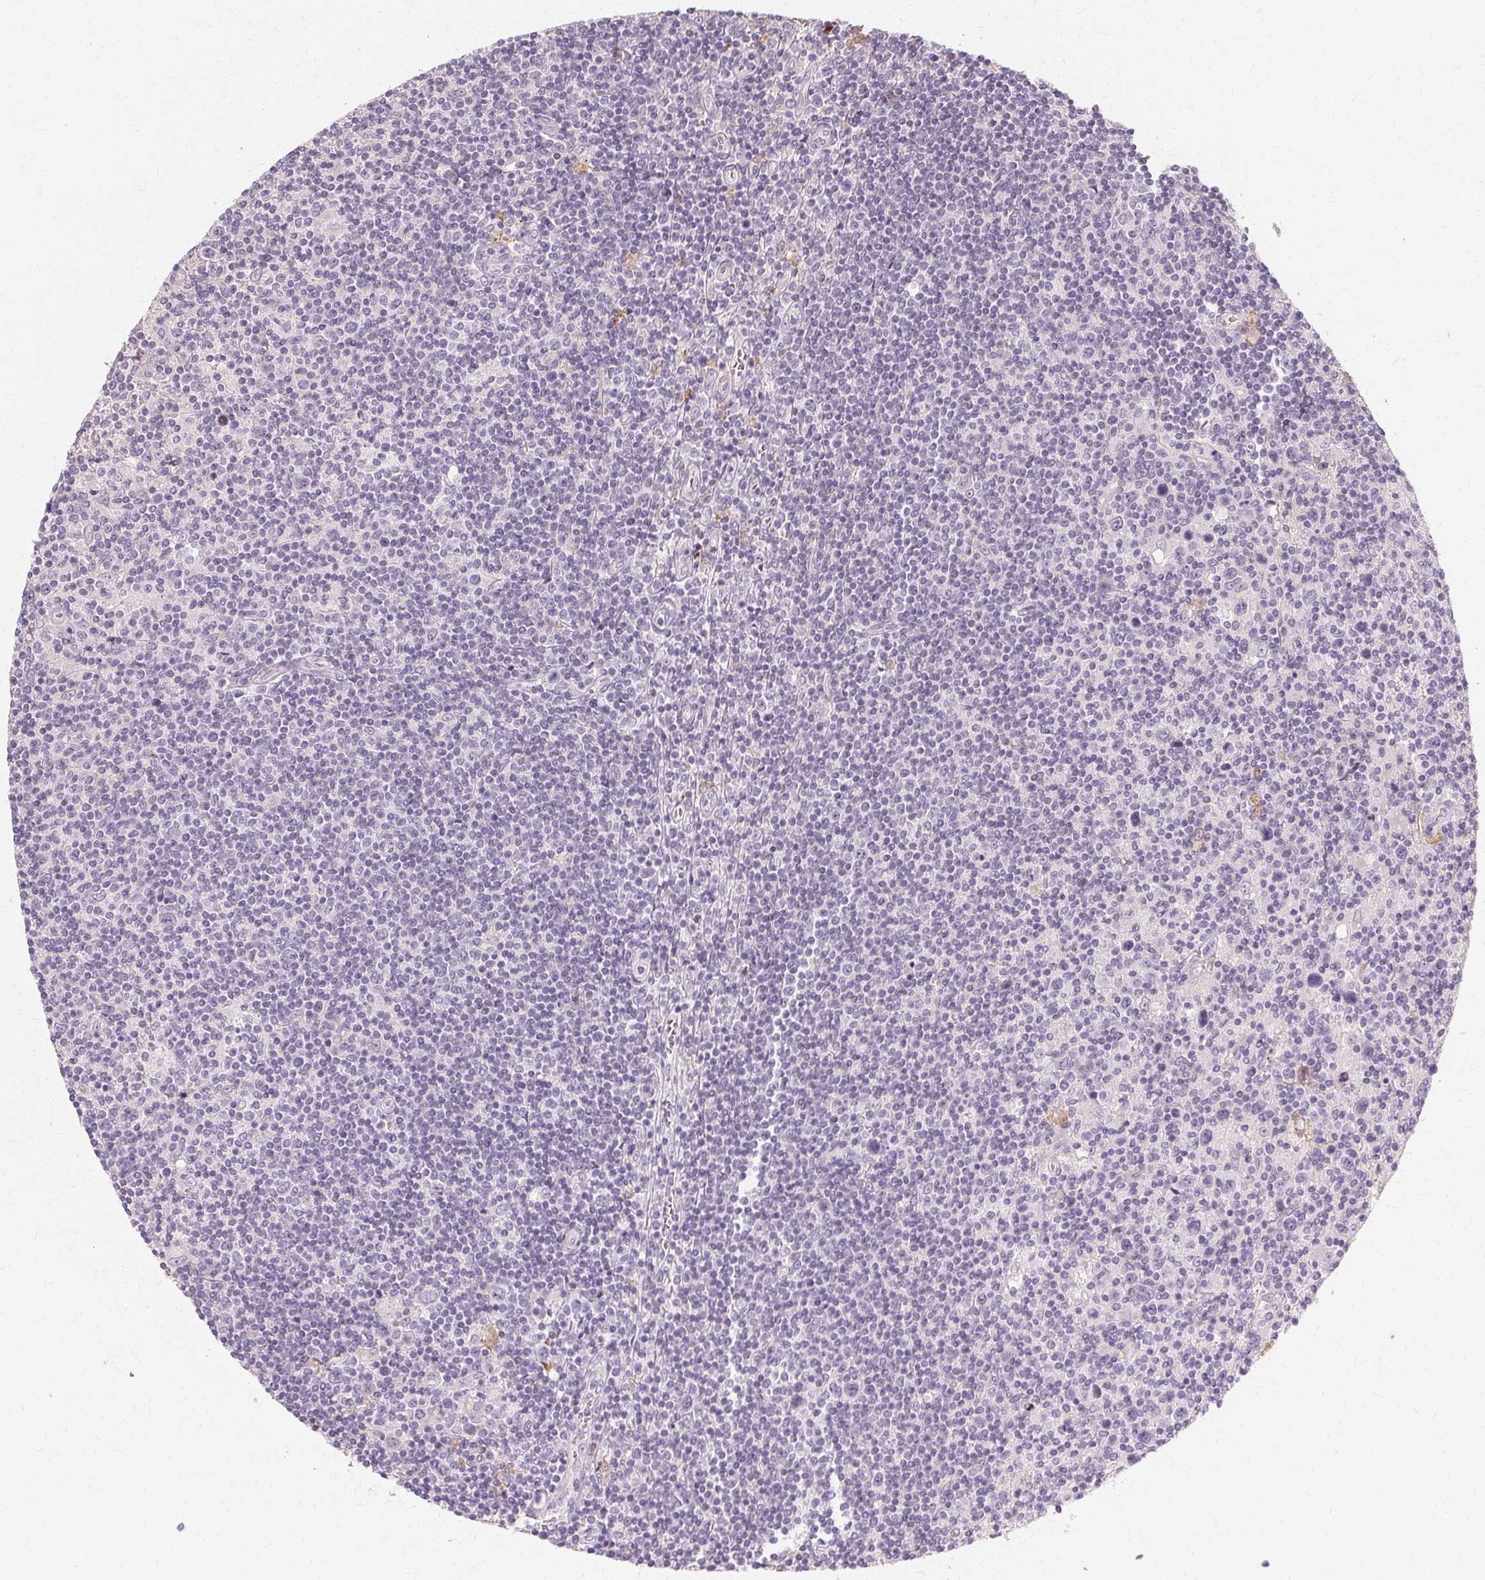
{"staining": {"intensity": "negative", "quantity": "none", "location": "none"}, "tissue": "lymphoma", "cell_type": "Tumor cells", "image_type": "cancer", "snomed": [{"axis": "morphology", "description": "Hodgkin's disease, NOS"}, {"axis": "topography", "description": "Lymph node"}], "caption": "Human lymphoma stained for a protein using IHC exhibits no staining in tumor cells.", "gene": "IFNGR1", "patient": {"sex": "male", "age": 40}}